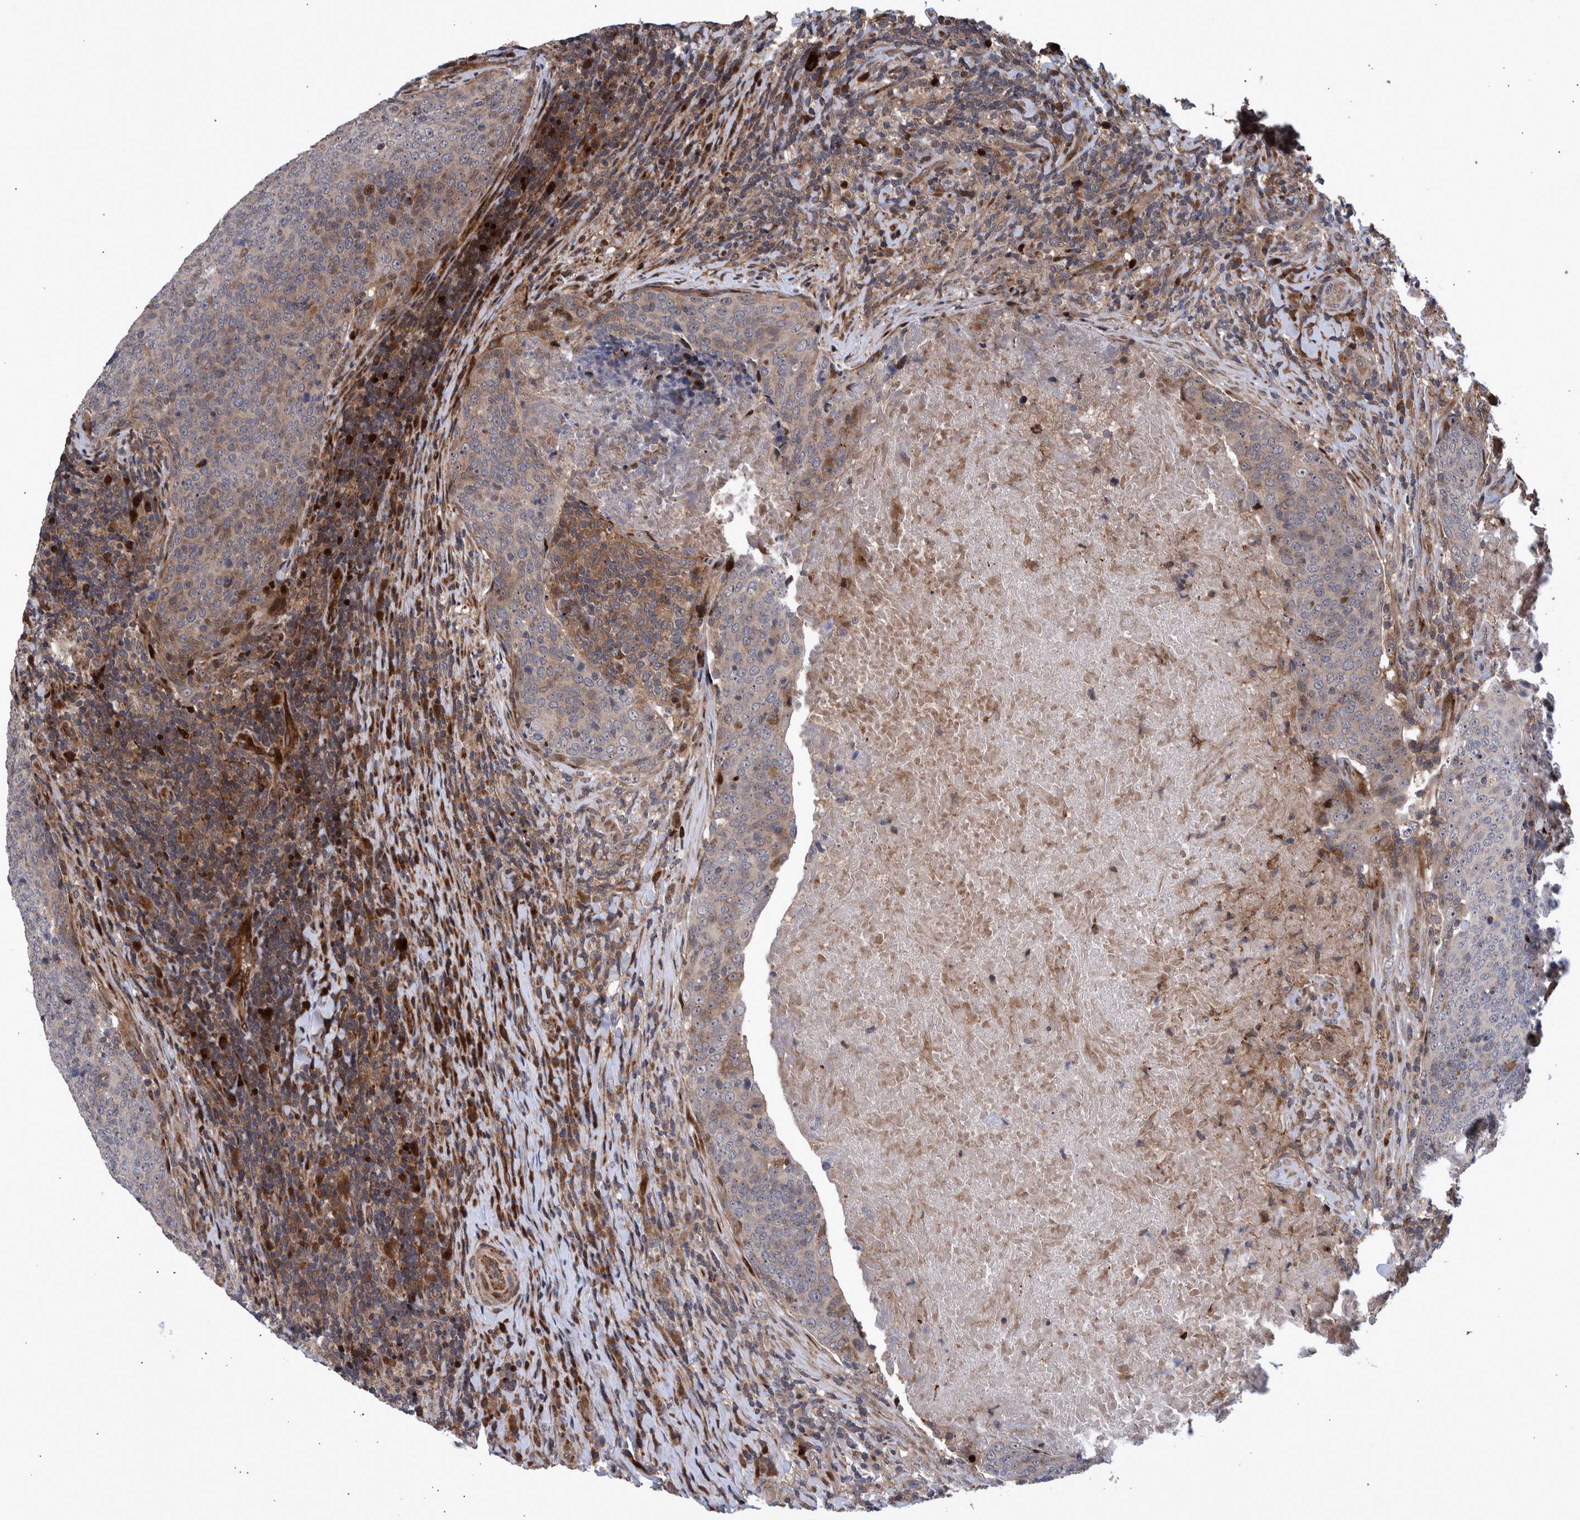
{"staining": {"intensity": "moderate", "quantity": "<25%", "location": "cytoplasmic/membranous"}, "tissue": "head and neck cancer", "cell_type": "Tumor cells", "image_type": "cancer", "snomed": [{"axis": "morphology", "description": "Squamous cell carcinoma, NOS"}, {"axis": "morphology", "description": "Squamous cell carcinoma, metastatic, NOS"}, {"axis": "topography", "description": "Lymph node"}, {"axis": "topography", "description": "Head-Neck"}], "caption": "Human head and neck cancer stained with a brown dye shows moderate cytoplasmic/membranous positive staining in about <25% of tumor cells.", "gene": "SHISA6", "patient": {"sex": "male", "age": 62}}